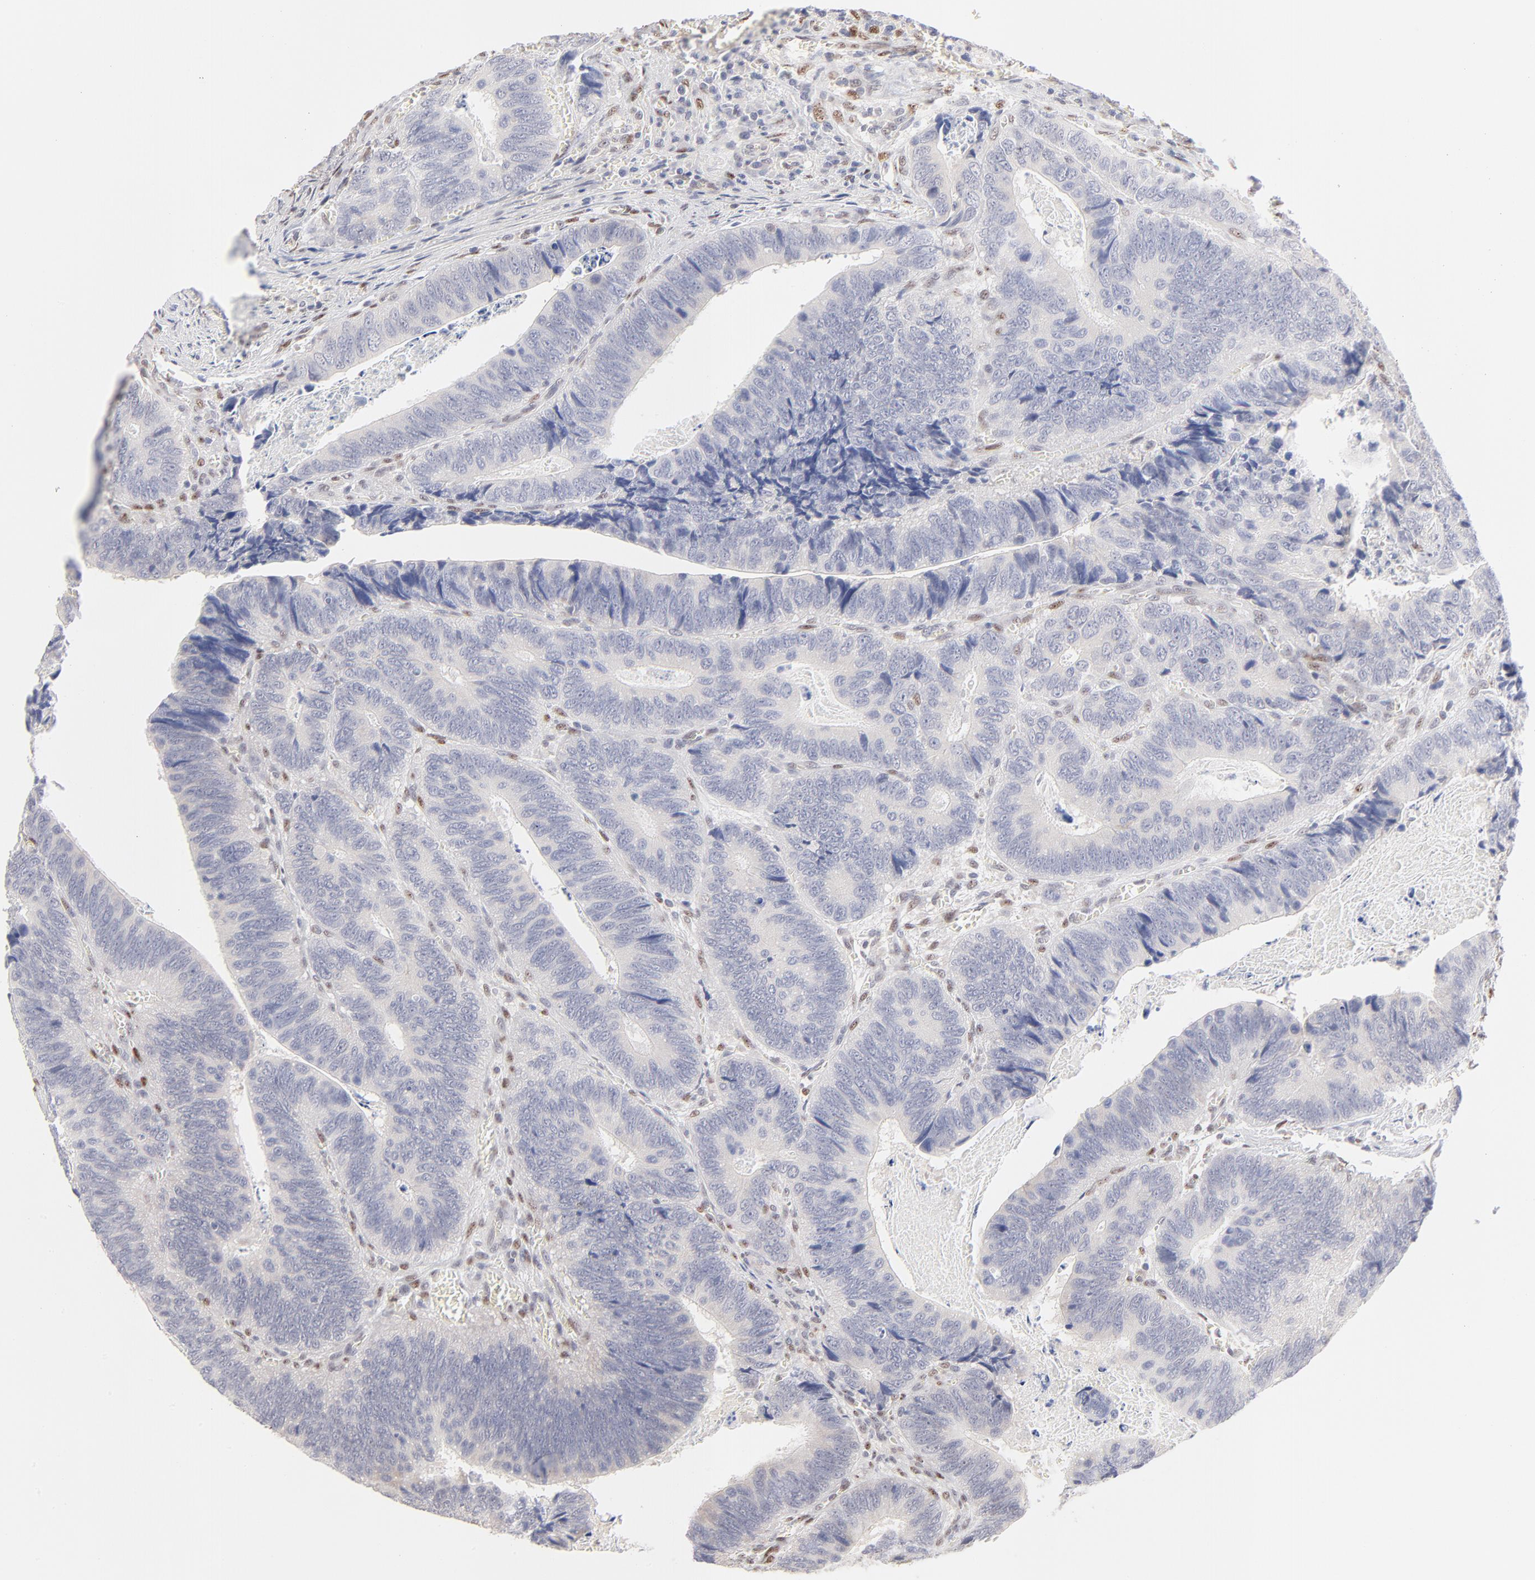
{"staining": {"intensity": "negative", "quantity": "none", "location": "none"}, "tissue": "colorectal cancer", "cell_type": "Tumor cells", "image_type": "cancer", "snomed": [{"axis": "morphology", "description": "Adenocarcinoma, NOS"}, {"axis": "topography", "description": "Colon"}], "caption": "This histopathology image is of colorectal cancer stained with immunohistochemistry to label a protein in brown with the nuclei are counter-stained blue. There is no positivity in tumor cells.", "gene": "STAT3", "patient": {"sex": "male", "age": 72}}